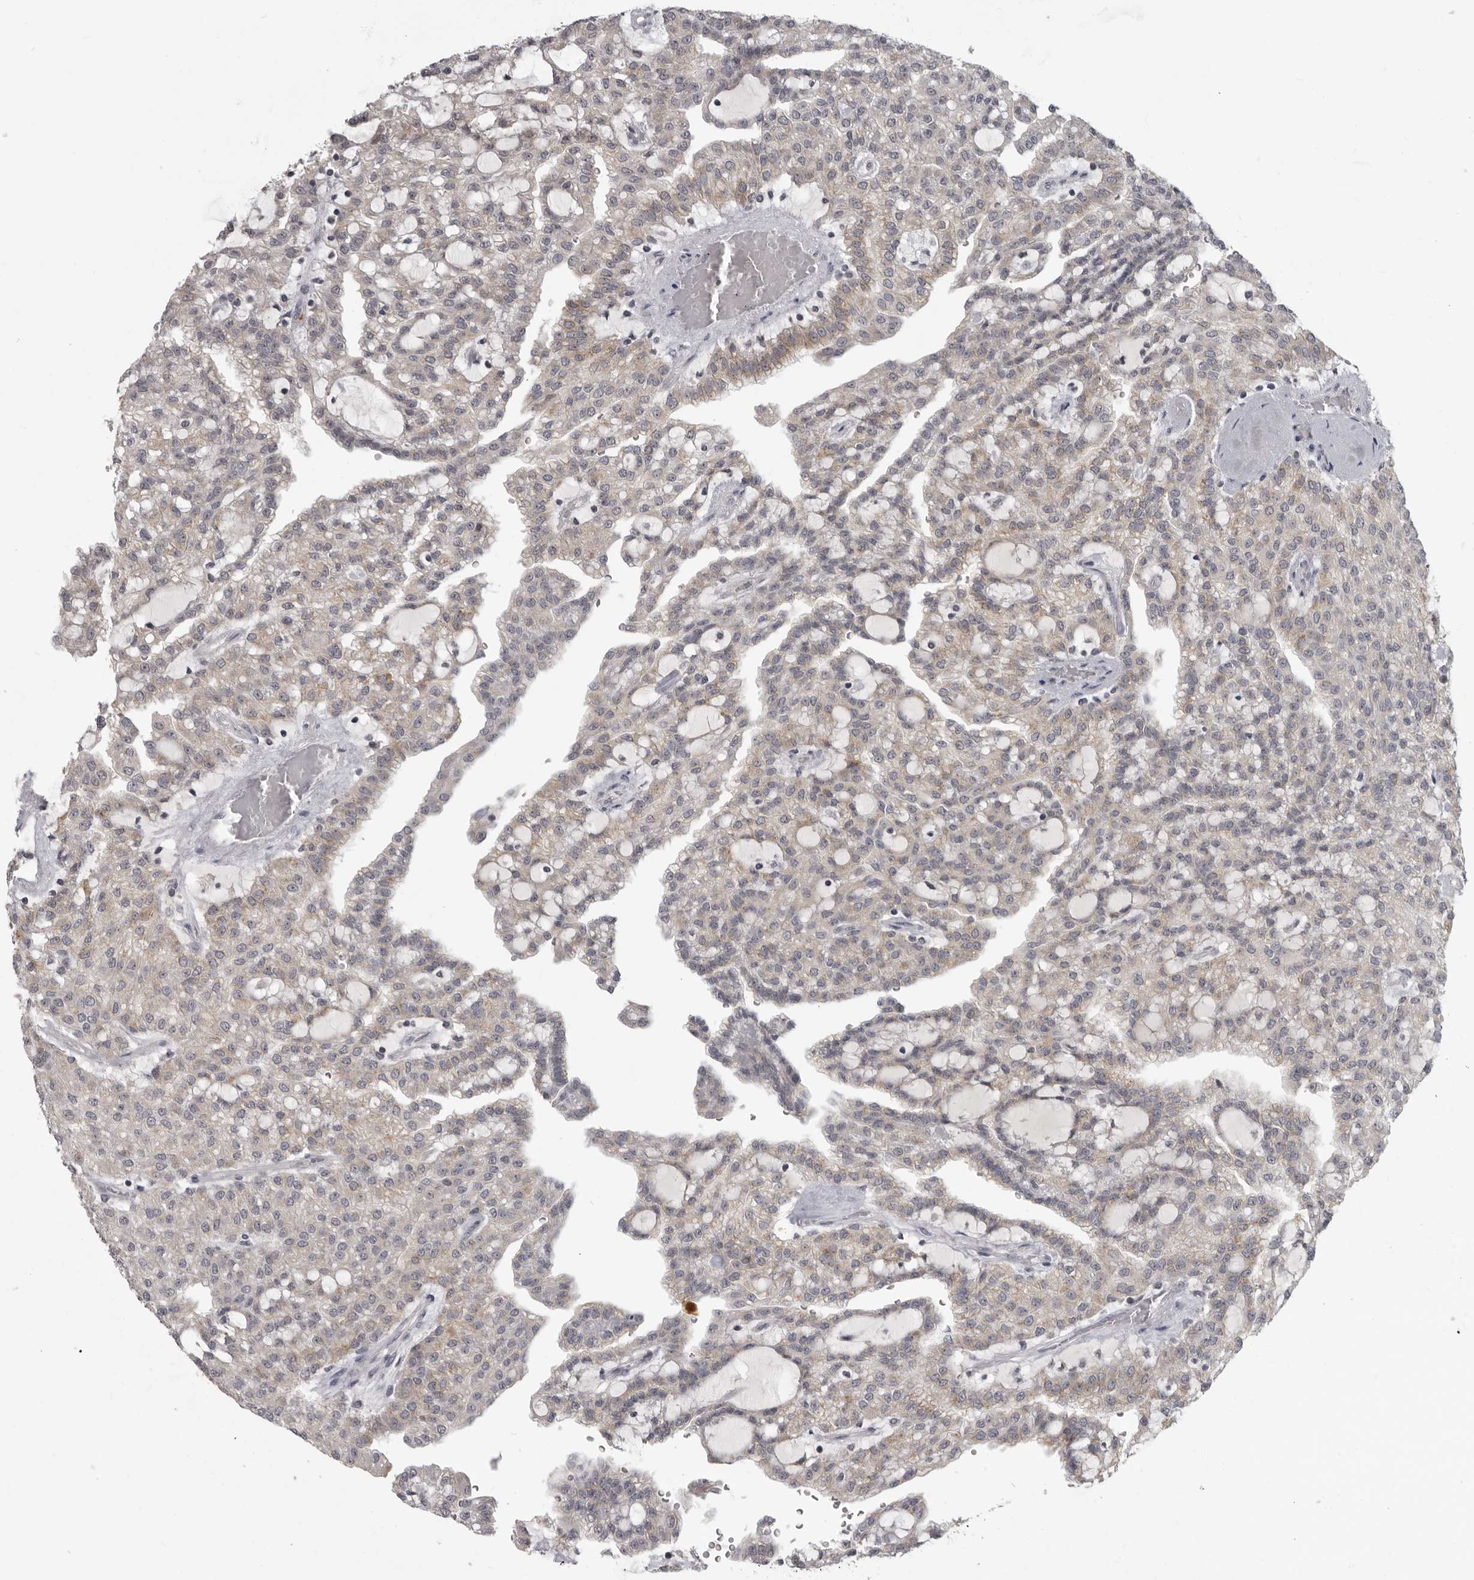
{"staining": {"intensity": "moderate", "quantity": "<25%", "location": "cytoplasmic/membranous"}, "tissue": "renal cancer", "cell_type": "Tumor cells", "image_type": "cancer", "snomed": [{"axis": "morphology", "description": "Adenocarcinoma, NOS"}, {"axis": "topography", "description": "Kidney"}], "caption": "Adenocarcinoma (renal) was stained to show a protein in brown. There is low levels of moderate cytoplasmic/membranous positivity in approximately <25% of tumor cells. (DAB (3,3'-diaminobenzidine) IHC, brown staining for protein, blue staining for nuclei).", "gene": "MRTO4", "patient": {"sex": "male", "age": 63}}